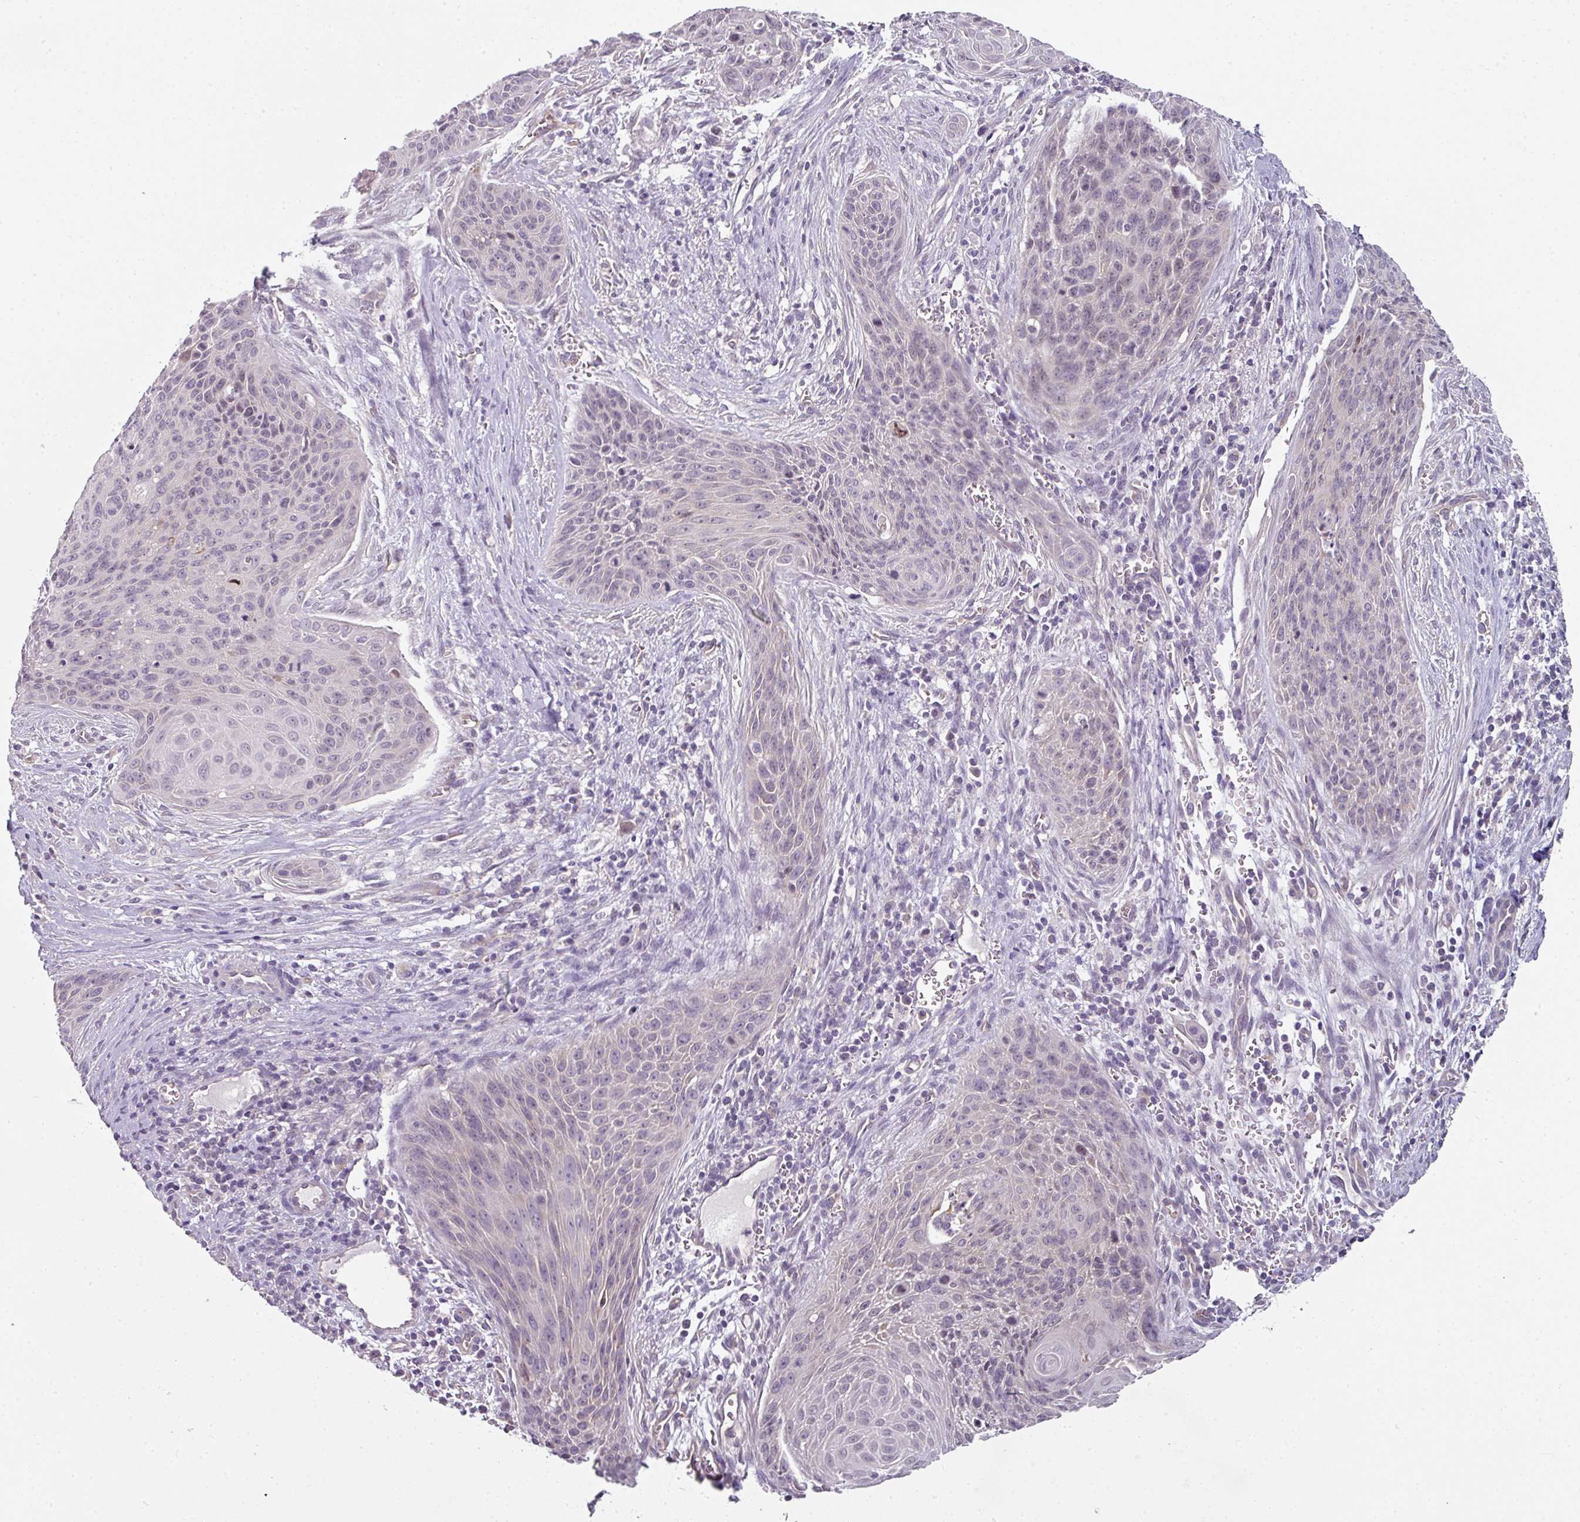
{"staining": {"intensity": "negative", "quantity": "none", "location": "none"}, "tissue": "cervical cancer", "cell_type": "Tumor cells", "image_type": "cancer", "snomed": [{"axis": "morphology", "description": "Squamous cell carcinoma, NOS"}, {"axis": "topography", "description": "Cervix"}], "caption": "Squamous cell carcinoma (cervical) stained for a protein using immunohistochemistry demonstrates no expression tumor cells.", "gene": "C19orf33", "patient": {"sex": "female", "age": 55}}